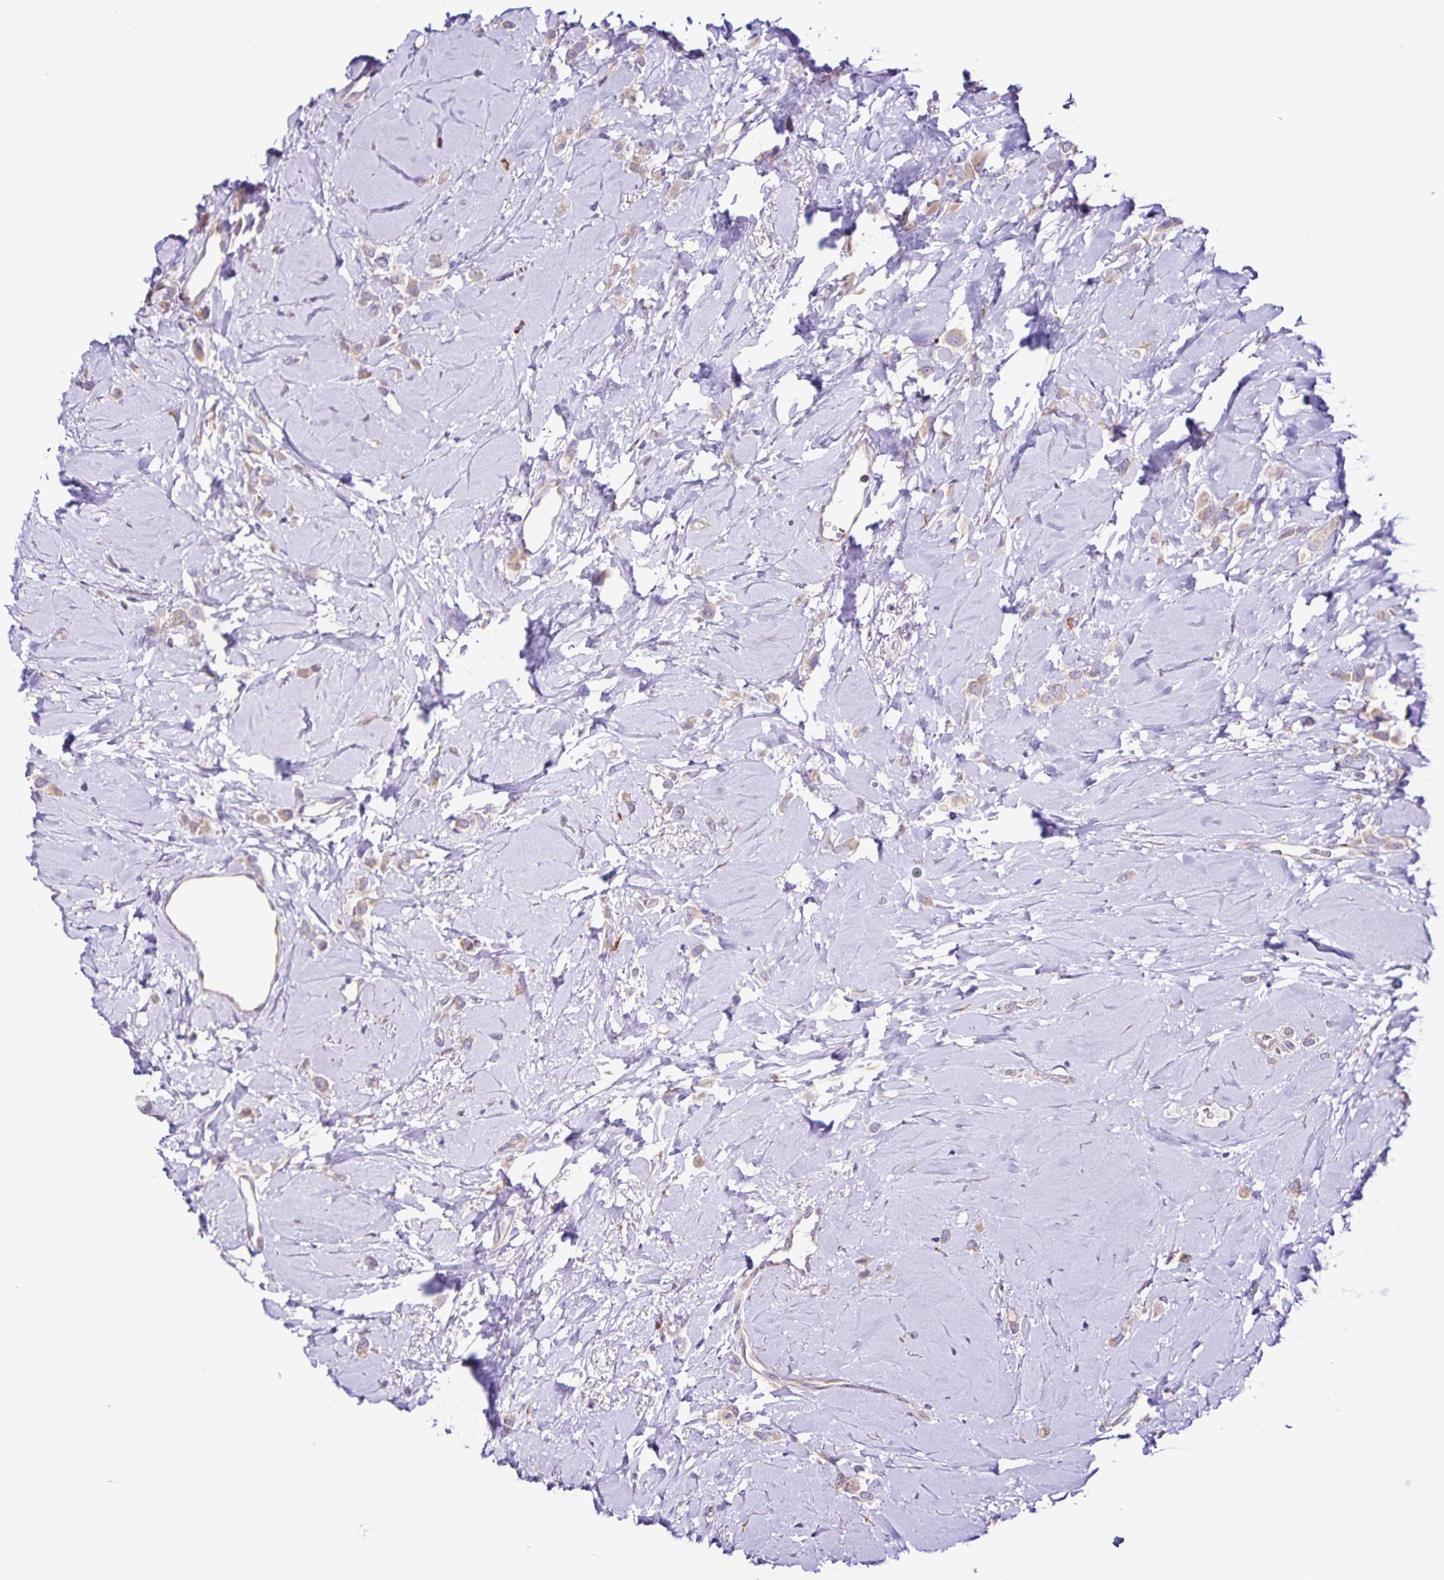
{"staining": {"intensity": "weak", "quantity": ">75%", "location": "cytoplasmic/membranous"}, "tissue": "breast cancer", "cell_type": "Tumor cells", "image_type": "cancer", "snomed": [{"axis": "morphology", "description": "Lobular carcinoma"}, {"axis": "topography", "description": "Breast"}], "caption": "Protein staining by IHC reveals weak cytoplasmic/membranous positivity in about >75% of tumor cells in breast cancer.", "gene": "OSBPL5", "patient": {"sex": "female", "age": 66}}